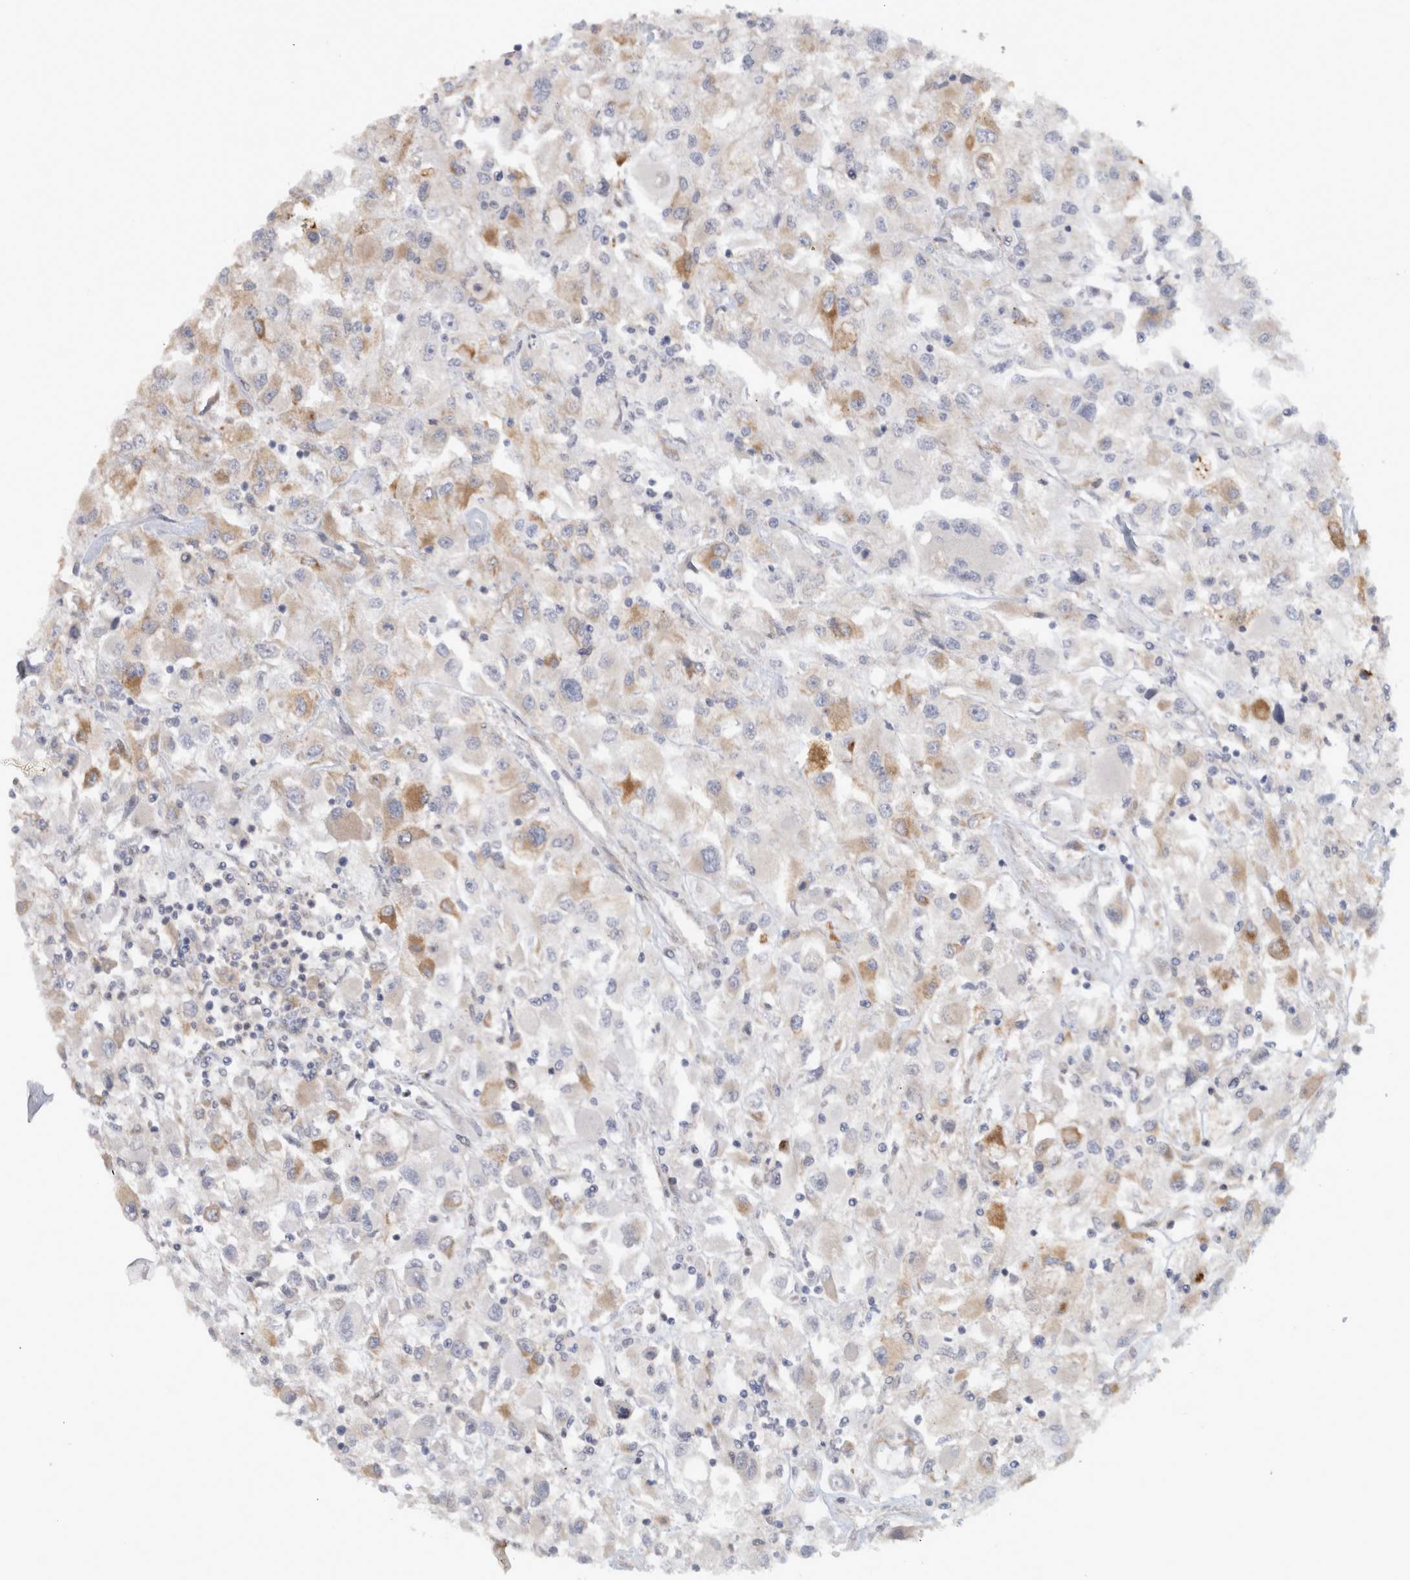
{"staining": {"intensity": "moderate", "quantity": "25%-75%", "location": "cytoplasmic/membranous"}, "tissue": "renal cancer", "cell_type": "Tumor cells", "image_type": "cancer", "snomed": [{"axis": "morphology", "description": "Adenocarcinoma, NOS"}, {"axis": "topography", "description": "Kidney"}], "caption": "Immunohistochemical staining of renal cancer (adenocarcinoma) displays medium levels of moderate cytoplasmic/membranous staining in about 25%-75% of tumor cells. The protein of interest is stained brown, and the nuclei are stained in blue (DAB (3,3'-diaminobenzidine) IHC with brightfield microscopy, high magnification).", "gene": "RAB18", "patient": {"sex": "female", "age": 52}}